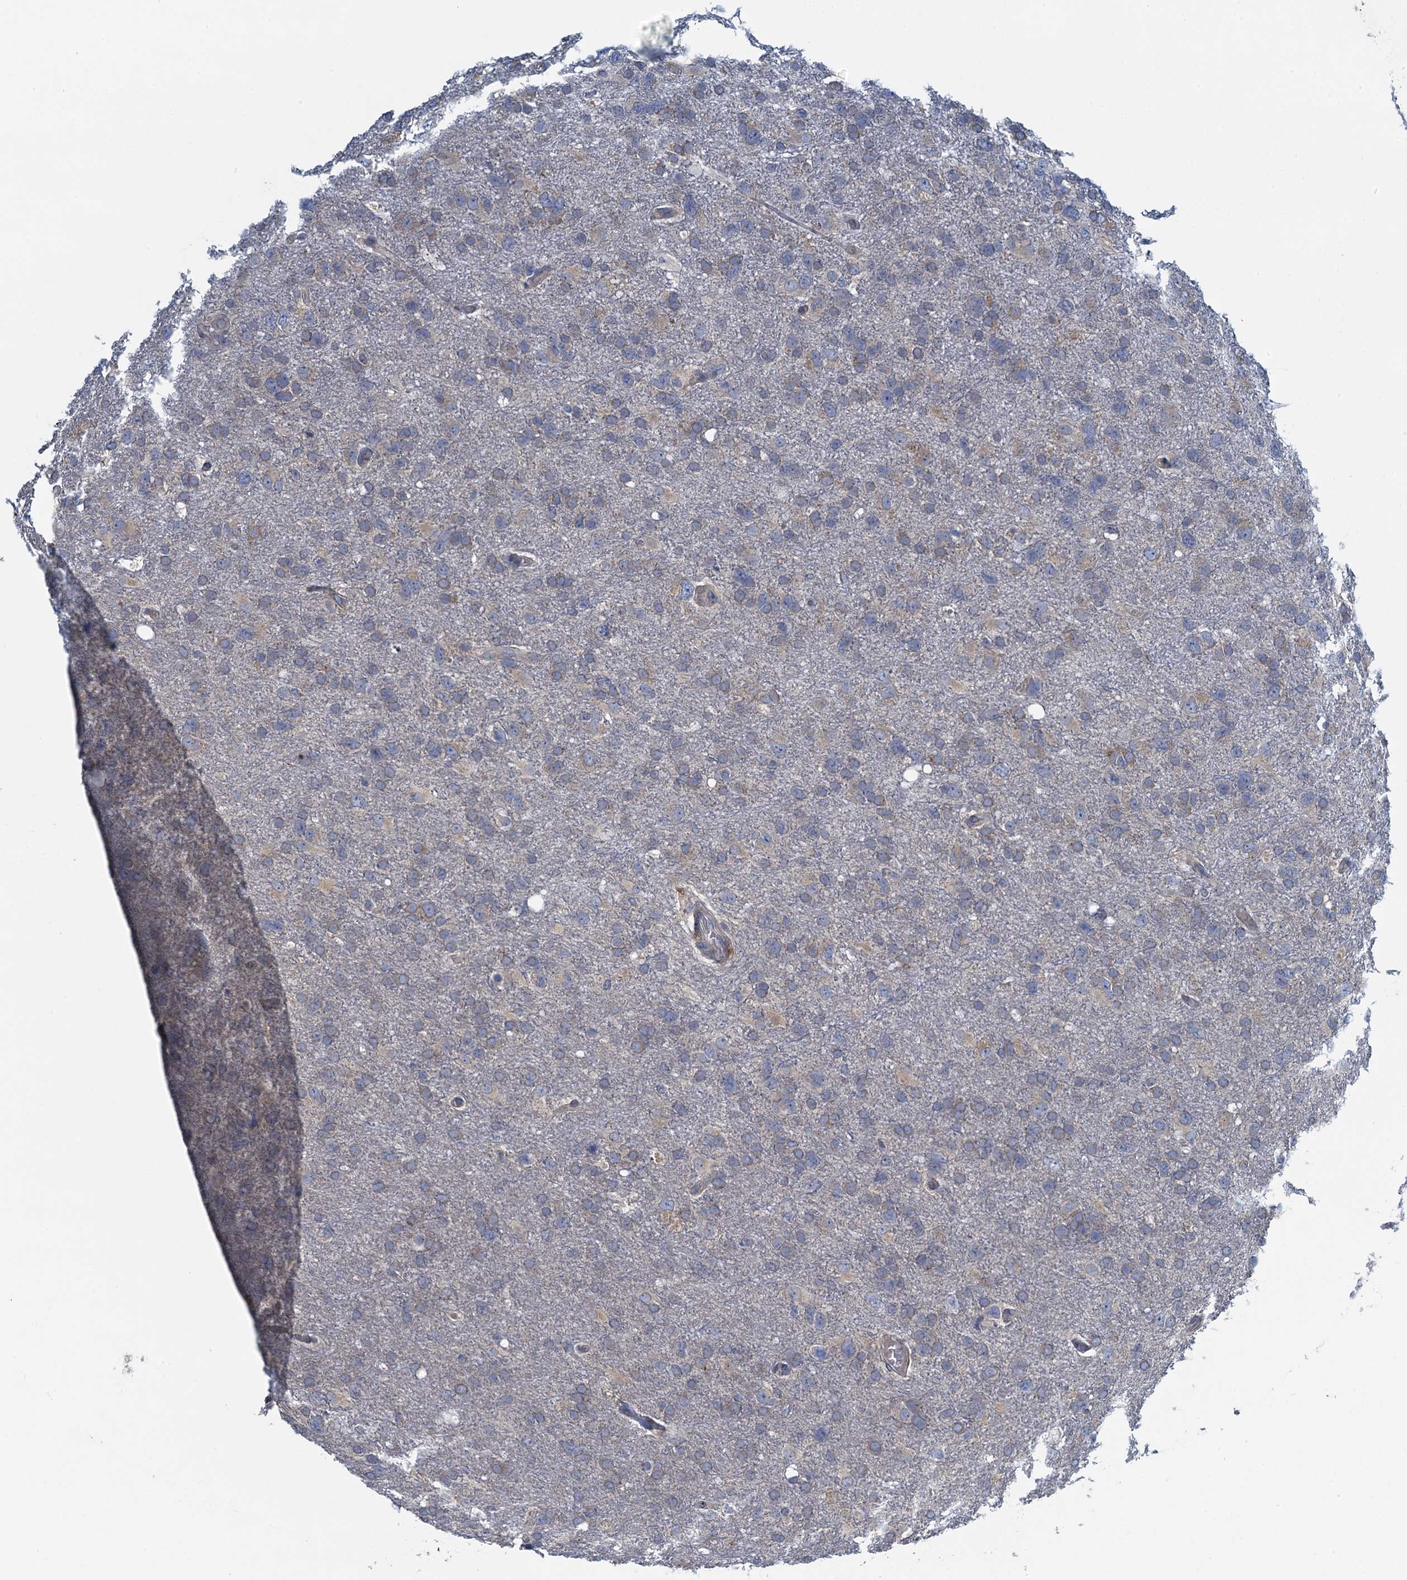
{"staining": {"intensity": "weak", "quantity": "<25%", "location": "cytoplasmic/membranous"}, "tissue": "glioma", "cell_type": "Tumor cells", "image_type": "cancer", "snomed": [{"axis": "morphology", "description": "Glioma, malignant, High grade"}, {"axis": "topography", "description": "Brain"}], "caption": "This micrograph is of high-grade glioma (malignant) stained with IHC to label a protein in brown with the nuclei are counter-stained blue. There is no staining in tumor cells.", "gene": "ALG2", "patient": {"sex": "male", "age": 61}}